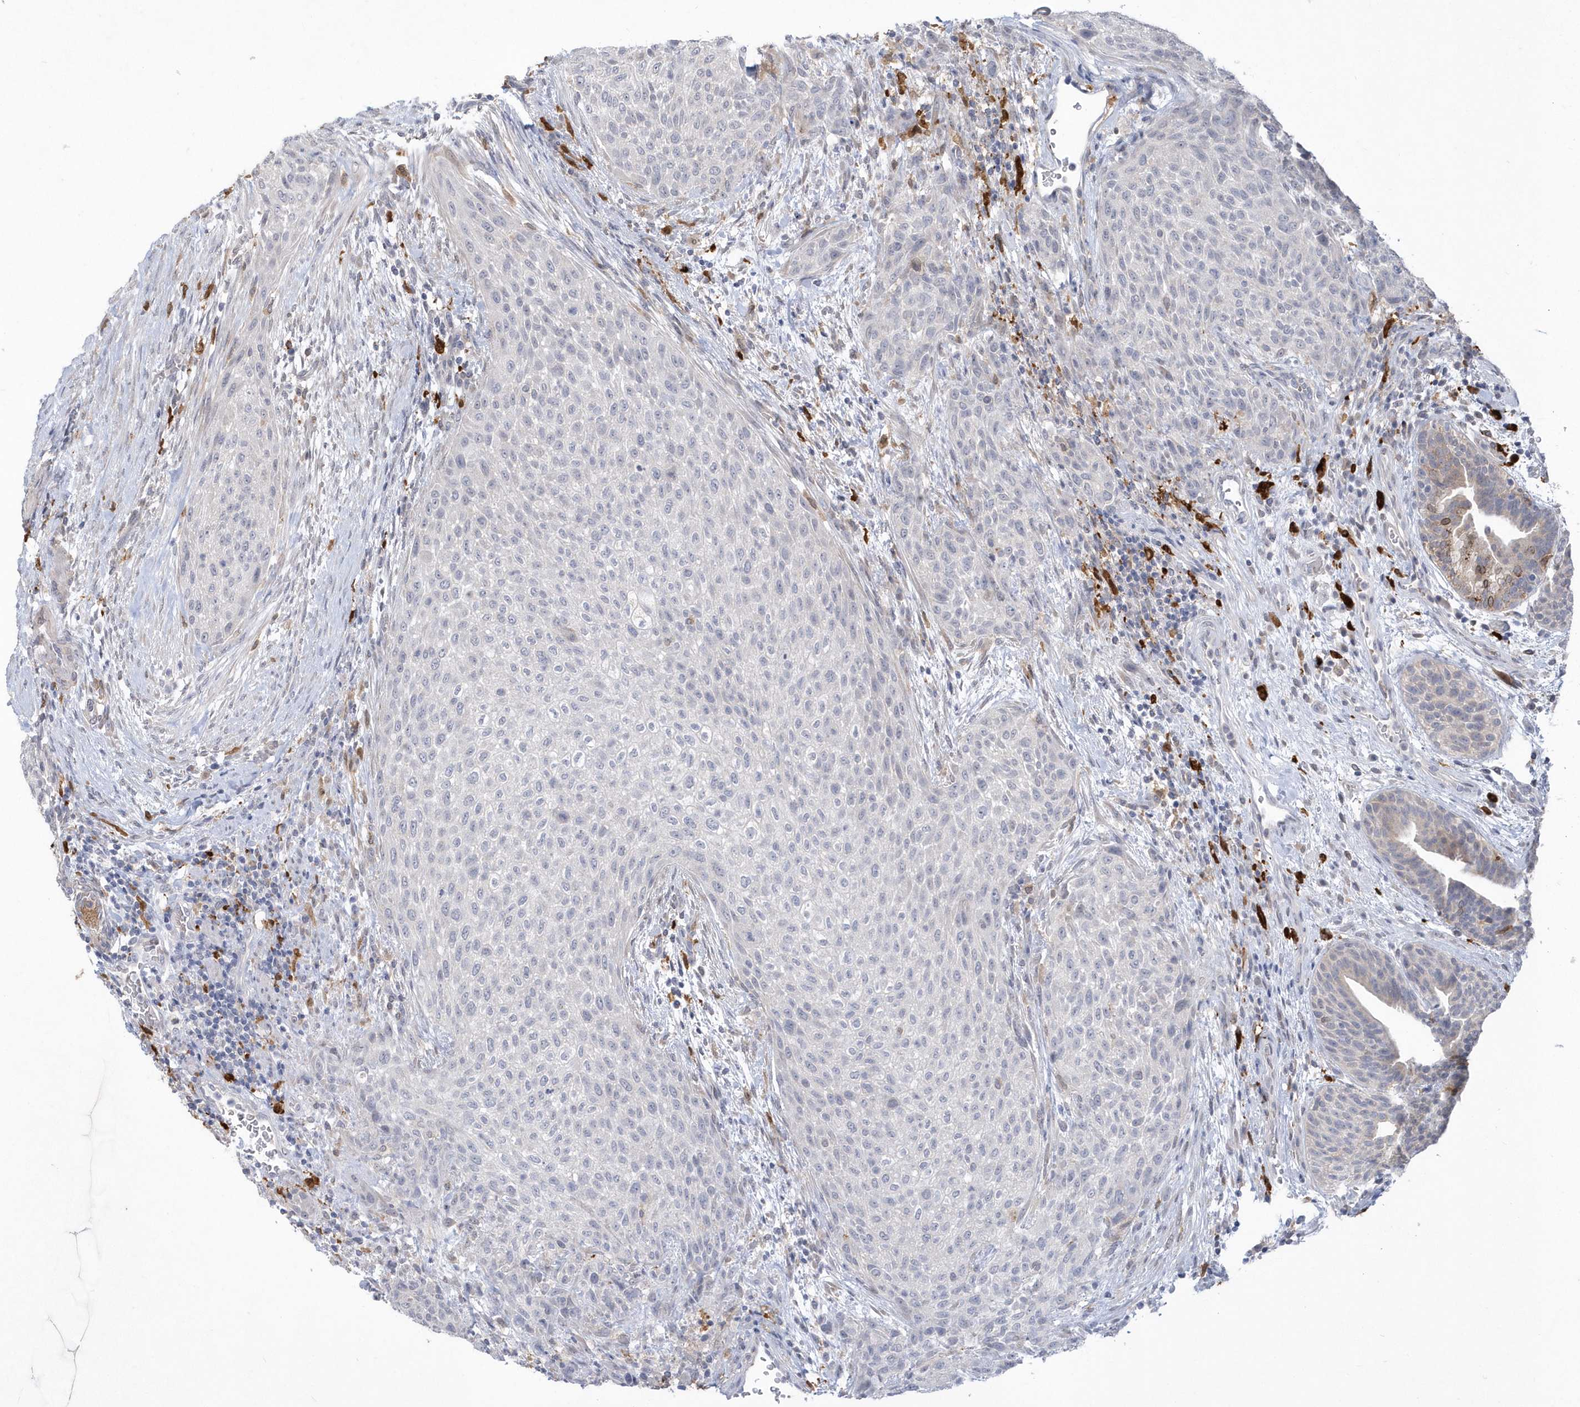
{"staining": {"intensity": "negative", "quantity": "none", "location": "none"}, "tissue": "urothelial cancer", "cell_type": "Tumor cells", "image_type": "cancer", "snomed": [{"axis": "morphology", "description": "Urothelial carcinoma, High grade"}, {"axis": "topography", "description": "Urinary bladder"}], "caption": "Immunohistochemistry photomicrograph of human urothelial cancer stained for a protein (brown), which demonstrates no staining in tumor cells. (Immunohistochemistry, brightfield microscopy, high magnification).", "gene": "TSPEAR", "patient": {"sex": "male", "age": 35}}